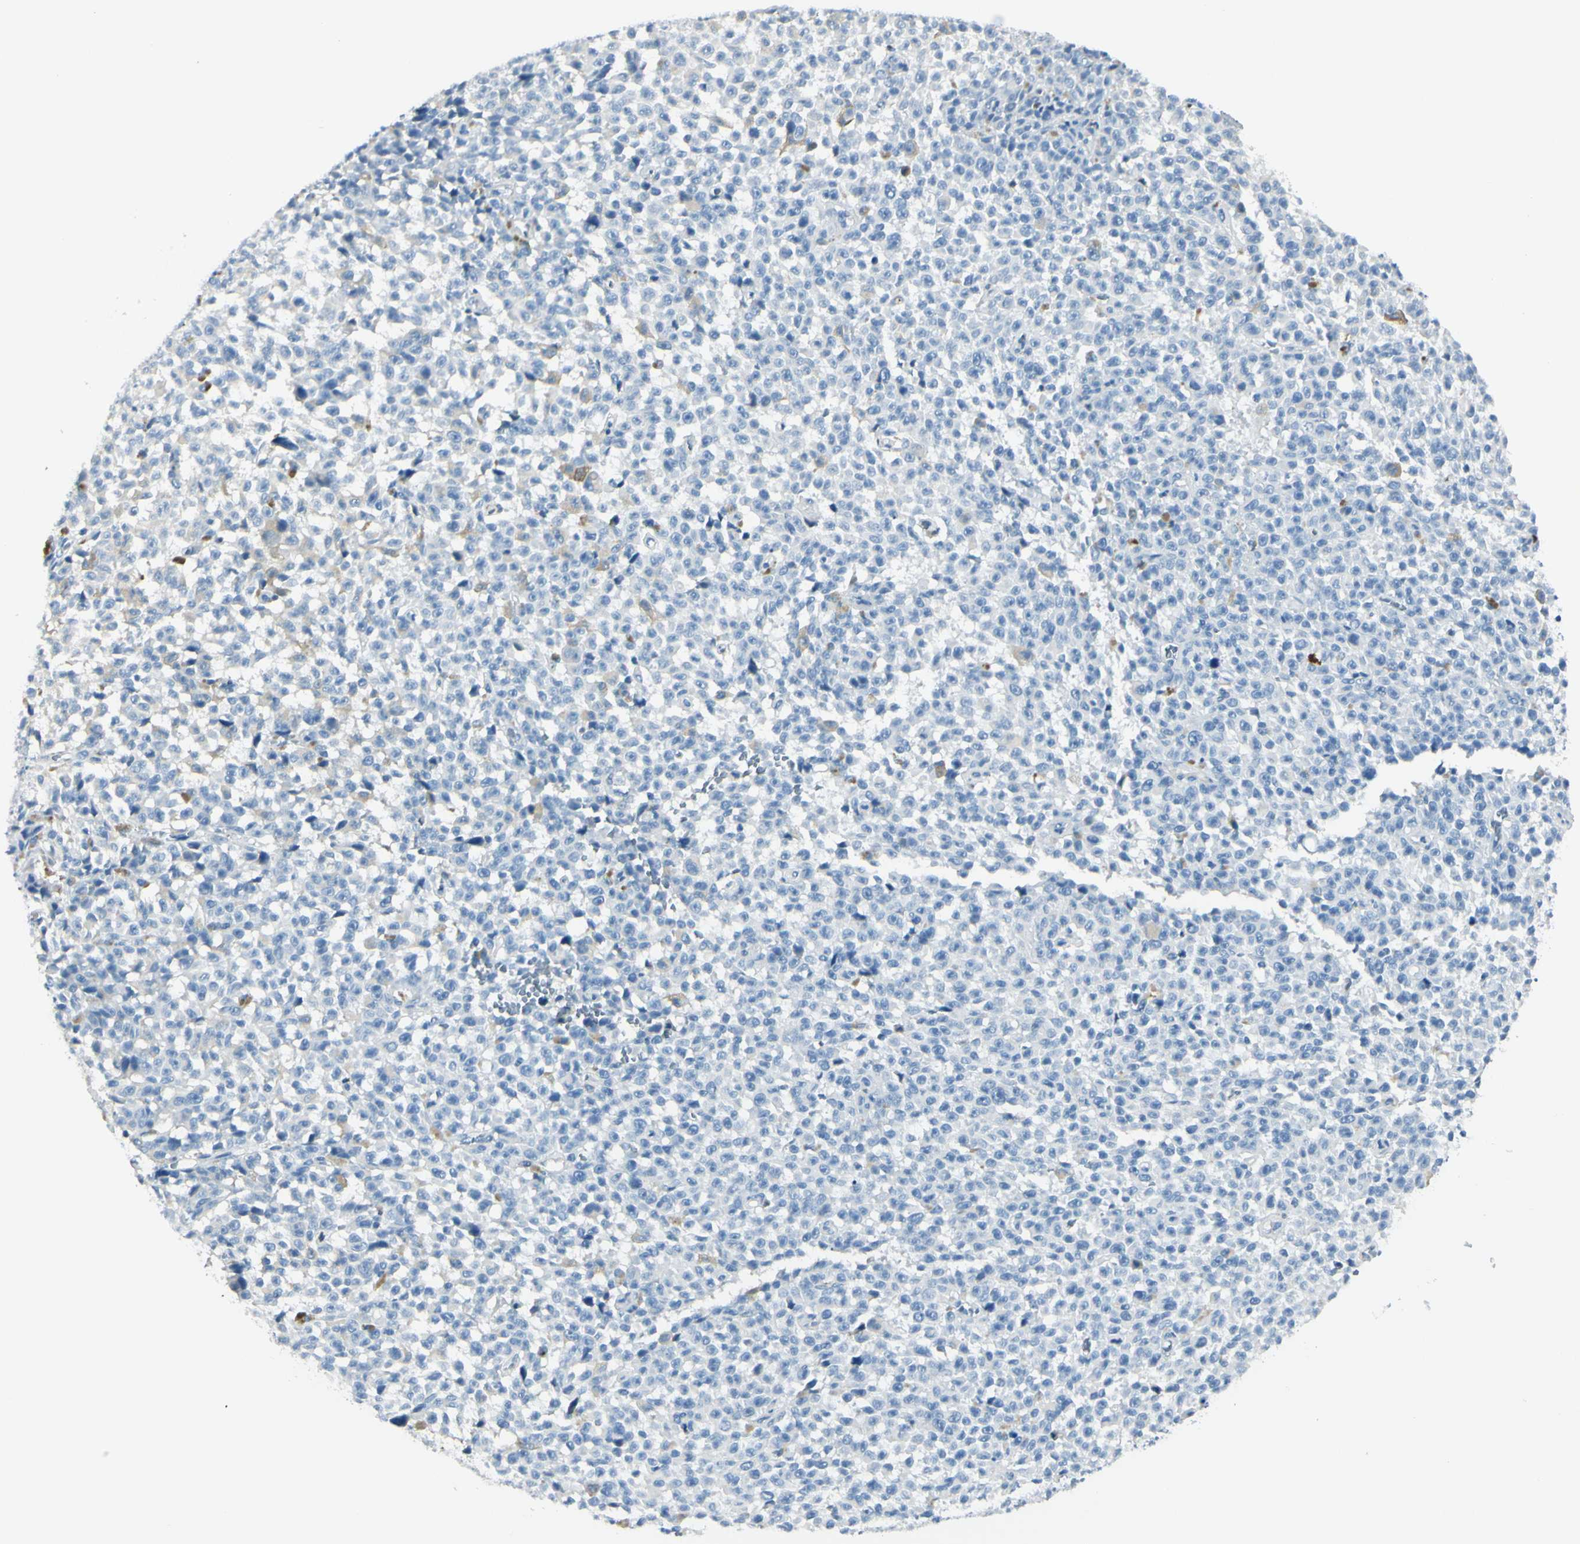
{"staining": {"intensity": "moderate", "quantity": "<25%", "location": "cytoplasmic/membranous"}, "tissue": "melanoma", "cell_type": "Tumor cells", "image_type": "cancer", "snomed": [{"axis": "morphology", "description": "Malignant melanoma, NOS"}, {"axis": "topography", "description": "Skin"}], "caption": "Immunohistochemistry of human melanoma exhibits low levels of moderate cytoplasmic/membranous staining in approximately <25% of tumor cells.", "gene": "DLG4", "patient": {"sex": "female", "age": 82}}